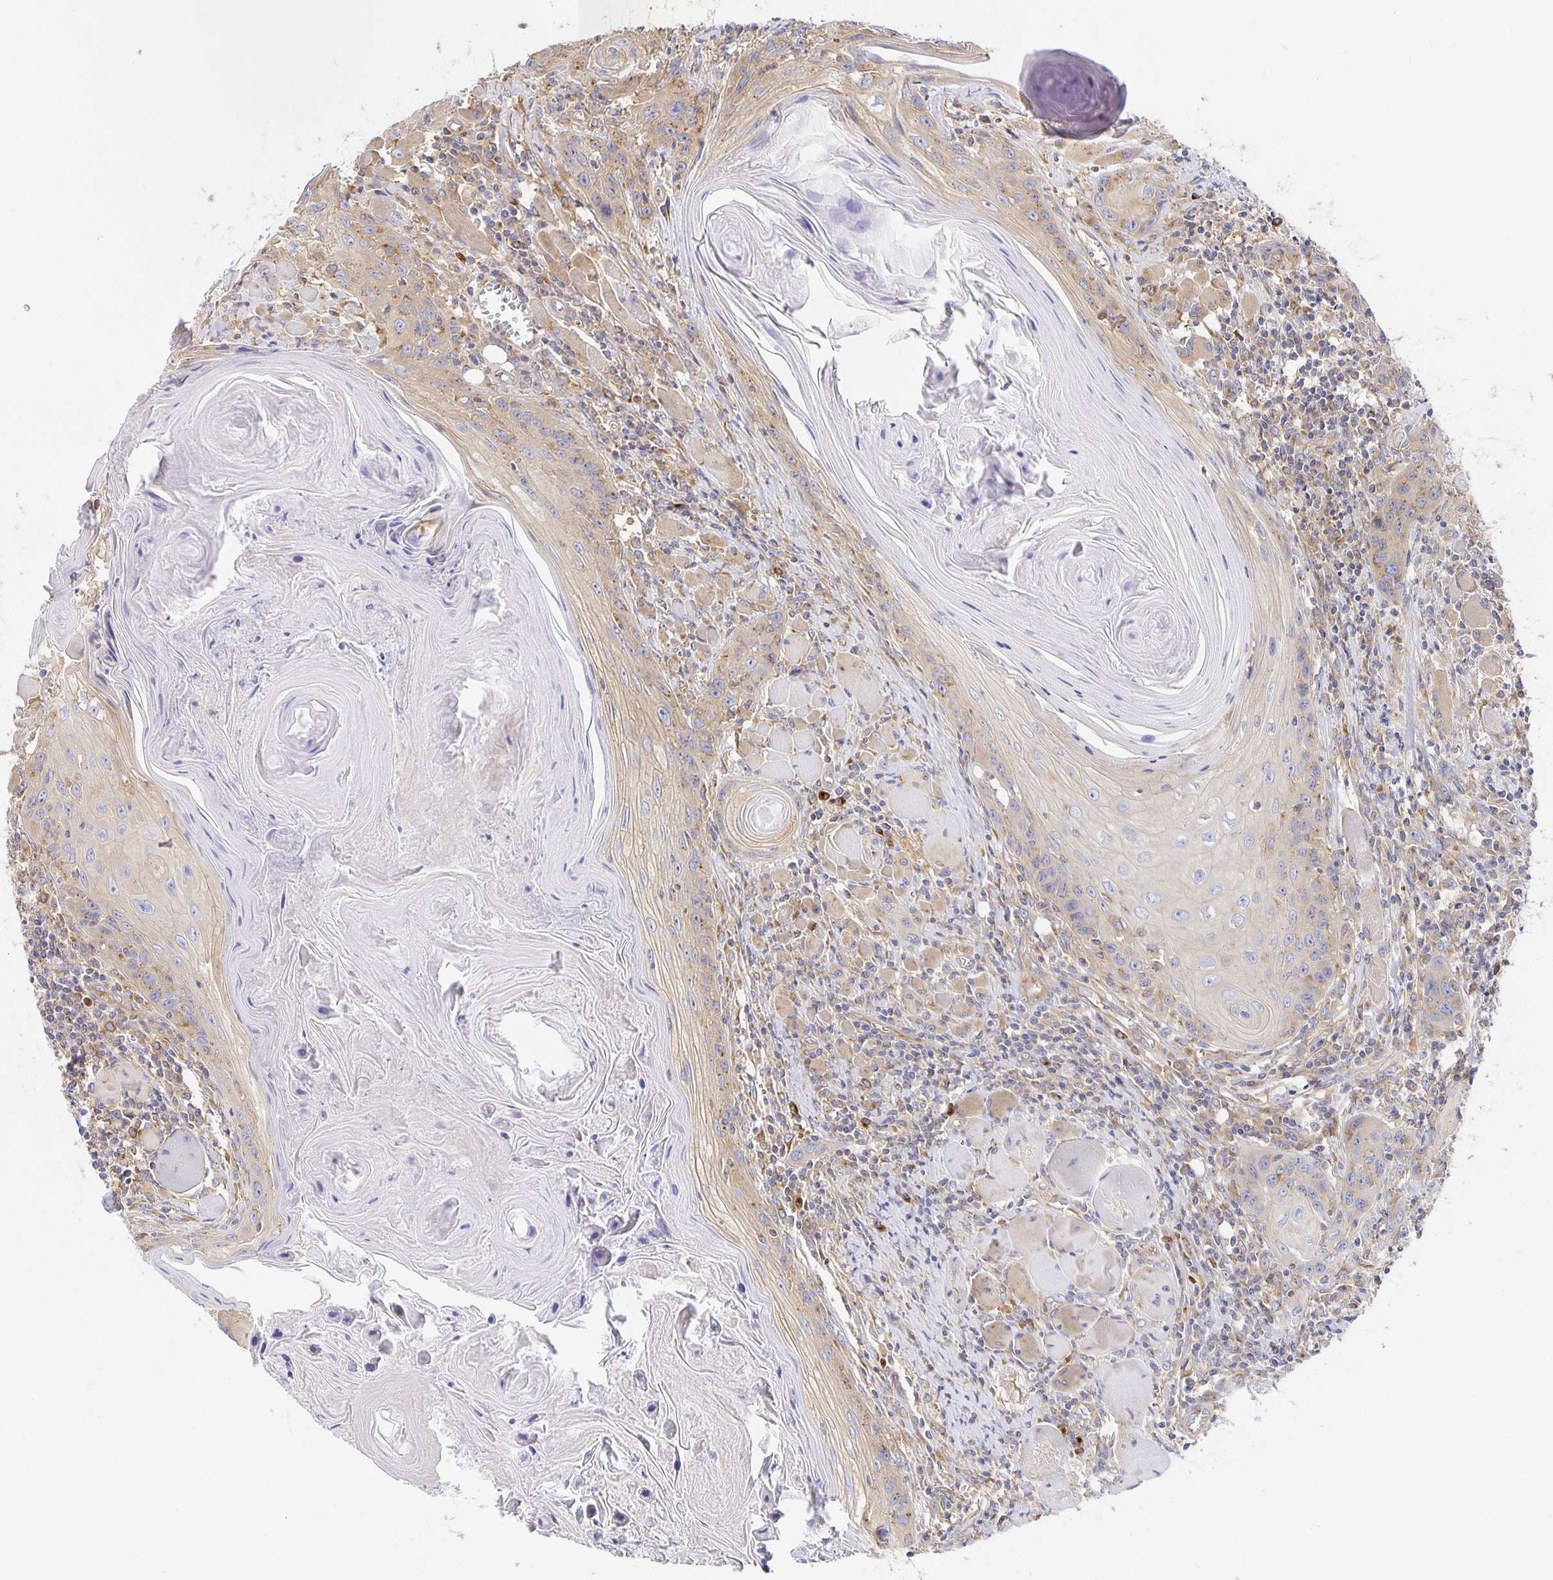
{"staining": {"intensity": "weak", "quantity": "25%-75%", "location": "cytoplasmic/membranous"}, "tissue": "head and neck cancer", "cell_type": "Tumor cells", "image_type": "cancer", "snomed": [{"axis": "morphology", "description": "Squamous cell carcinoma, NOS"}, {"axis": "topography", "description": "Oral tissue"}, {"axis": "topography", "description": "Head-Neck"}], "caption": "This photomicrograph demonstrates IHC staining of head and neck cancer (squamous cell carcinoma), with low weak cytoplasmic/membranous staining in about 25%-75% of tumor cells.", "gene": "USO1", "patient": {"sex": "male", "age": 58}}